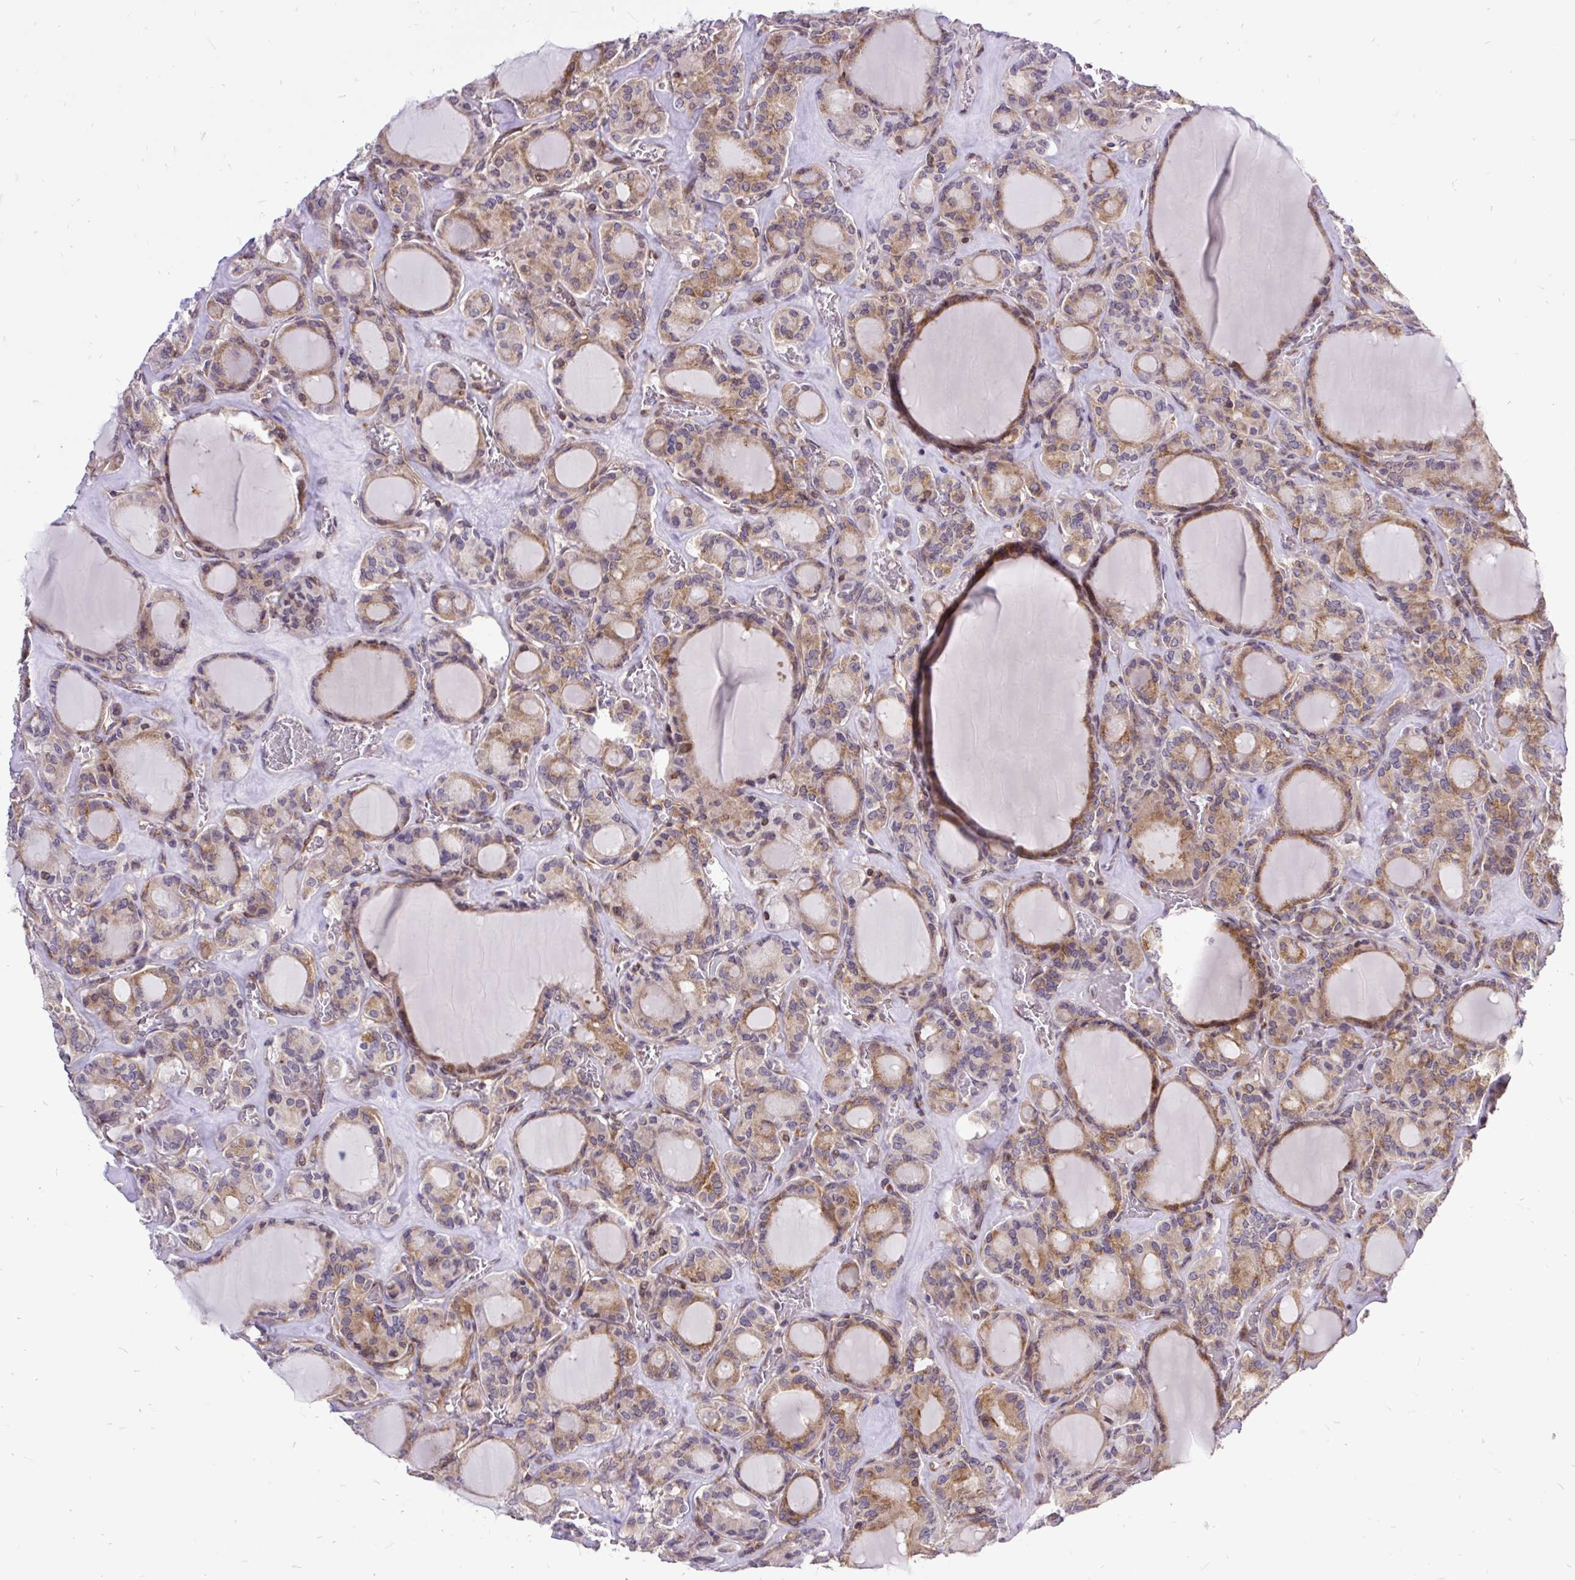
{"staining": {"intensity": "moderate", "quantity": "25%-75%", "location": "cytoplasmic/membranous"}, "tissue": "thyroid cancer", "cell_type": "Tumor cells", "image_type": "cancer", "snomed": [{"axis": "morphology", "description": "Papillary adenocarcinoma, NOS"}, {"axis": "topography", "description": "Thyroid gland"}], "caption": "Brown immunohistochemical staining in thyroid papillary adenocarcinoma exhibits moderate cytoplasmic/membranous staining in about 25%-75% of tumor cells. (Stains: DAB (3,3'-diaminobenzidine) in brown, nuclei in blue, Microscopy: brightfield microscopy at high magnification).", "gene": "TRIM17", "patient": {"sex": "male", "age": 87}}